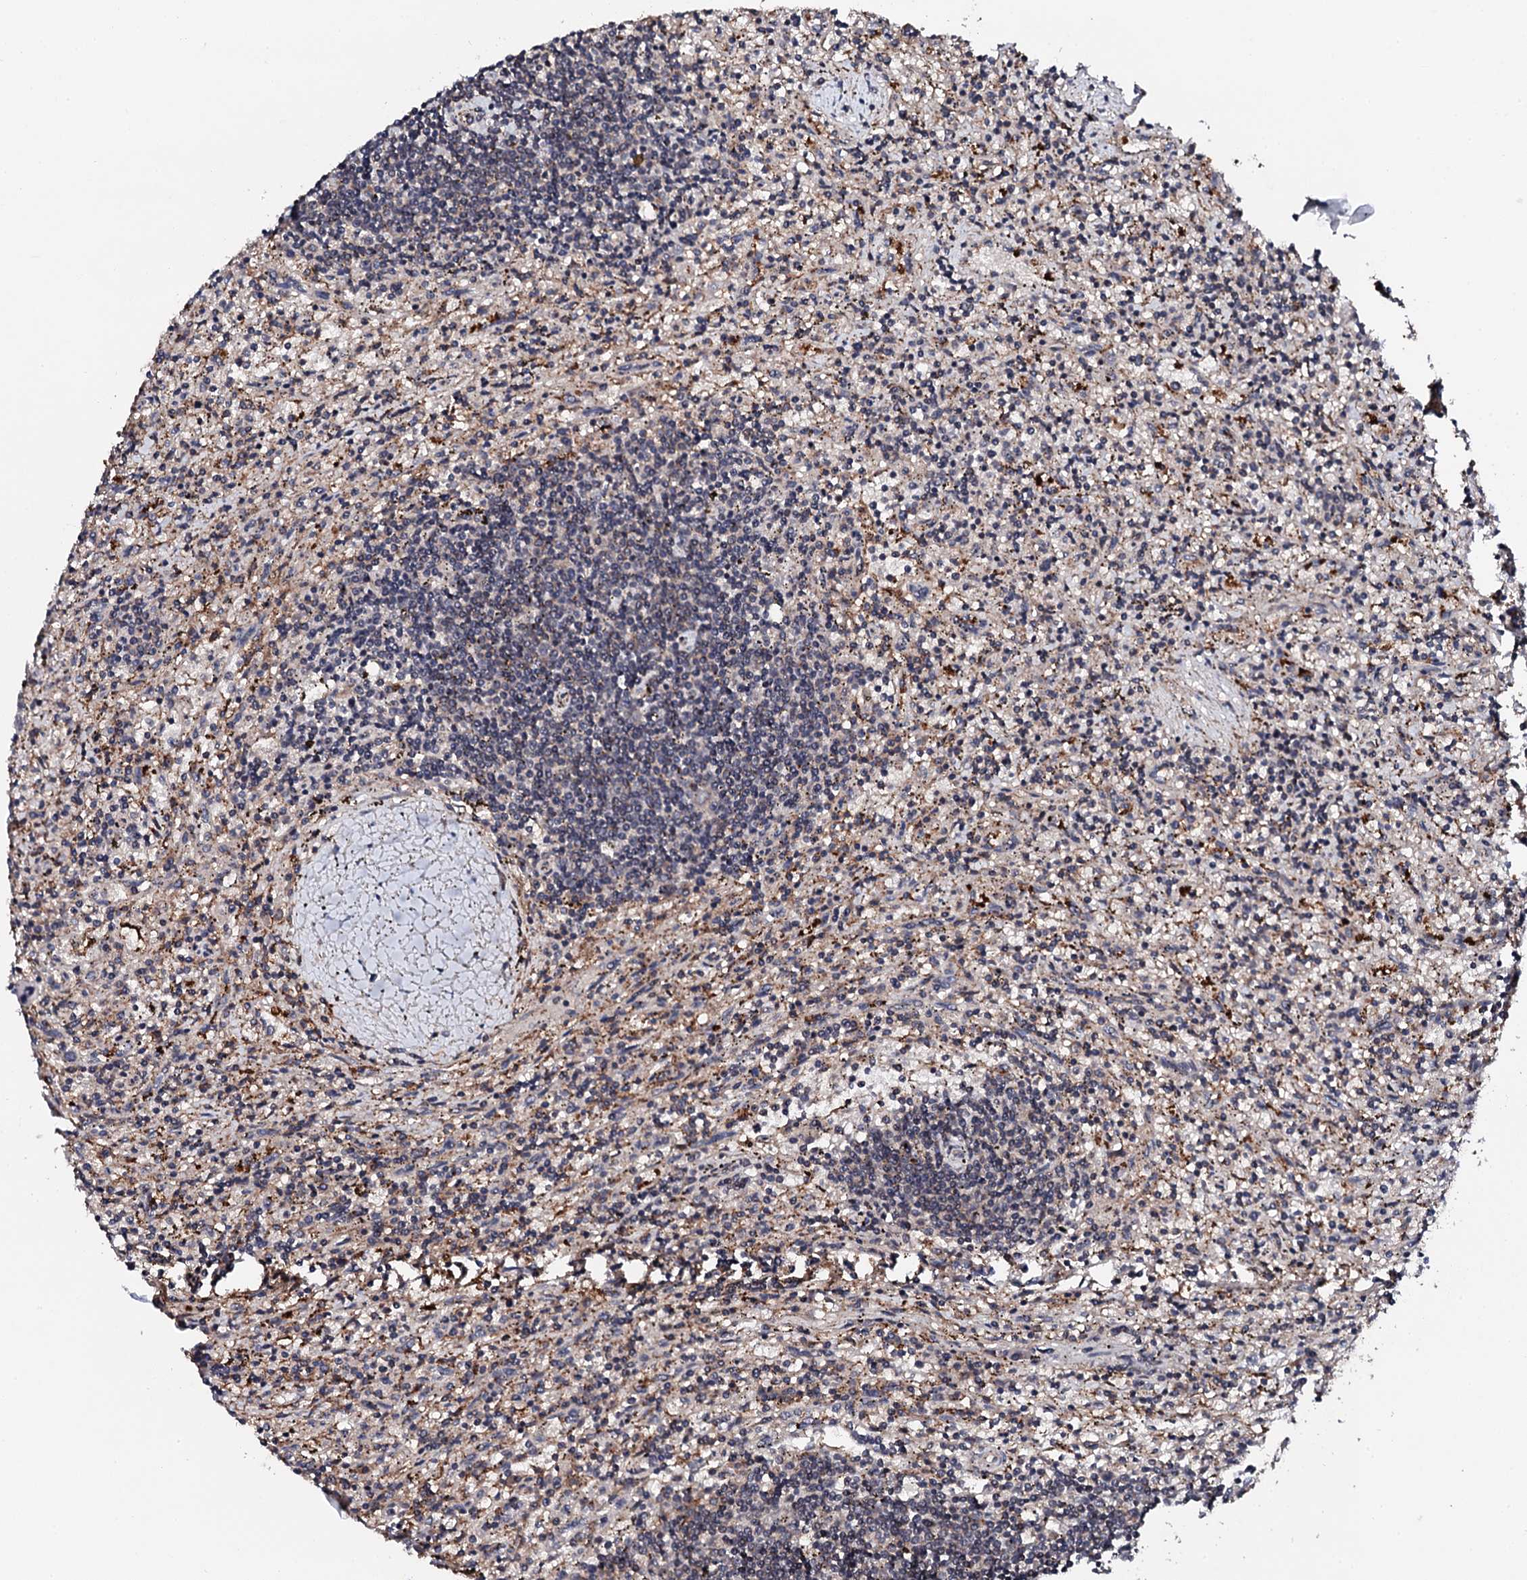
{"staining": {"intensity": "negative", "quantity": "none", "location": "none"}, "tissue": "lymphoma", "cell_type": "Tumor cells", "image_type": "cancer", "snomed": [{"axis": "morphology", "description": "Malignant lymphoma, non-Hodgkin's type, Low grade"}, {"axis": "topography", "description": "Spleen"}], "caption": "DAB (3,3'-diaminobenzidine) immunohistochemical staining of low-grade malignant lymphoma, non-Hodgkin's type displays no significant staining in tumor cells.", "gene": "EDC3", "patient": {"sex": "male", "age": 76}}